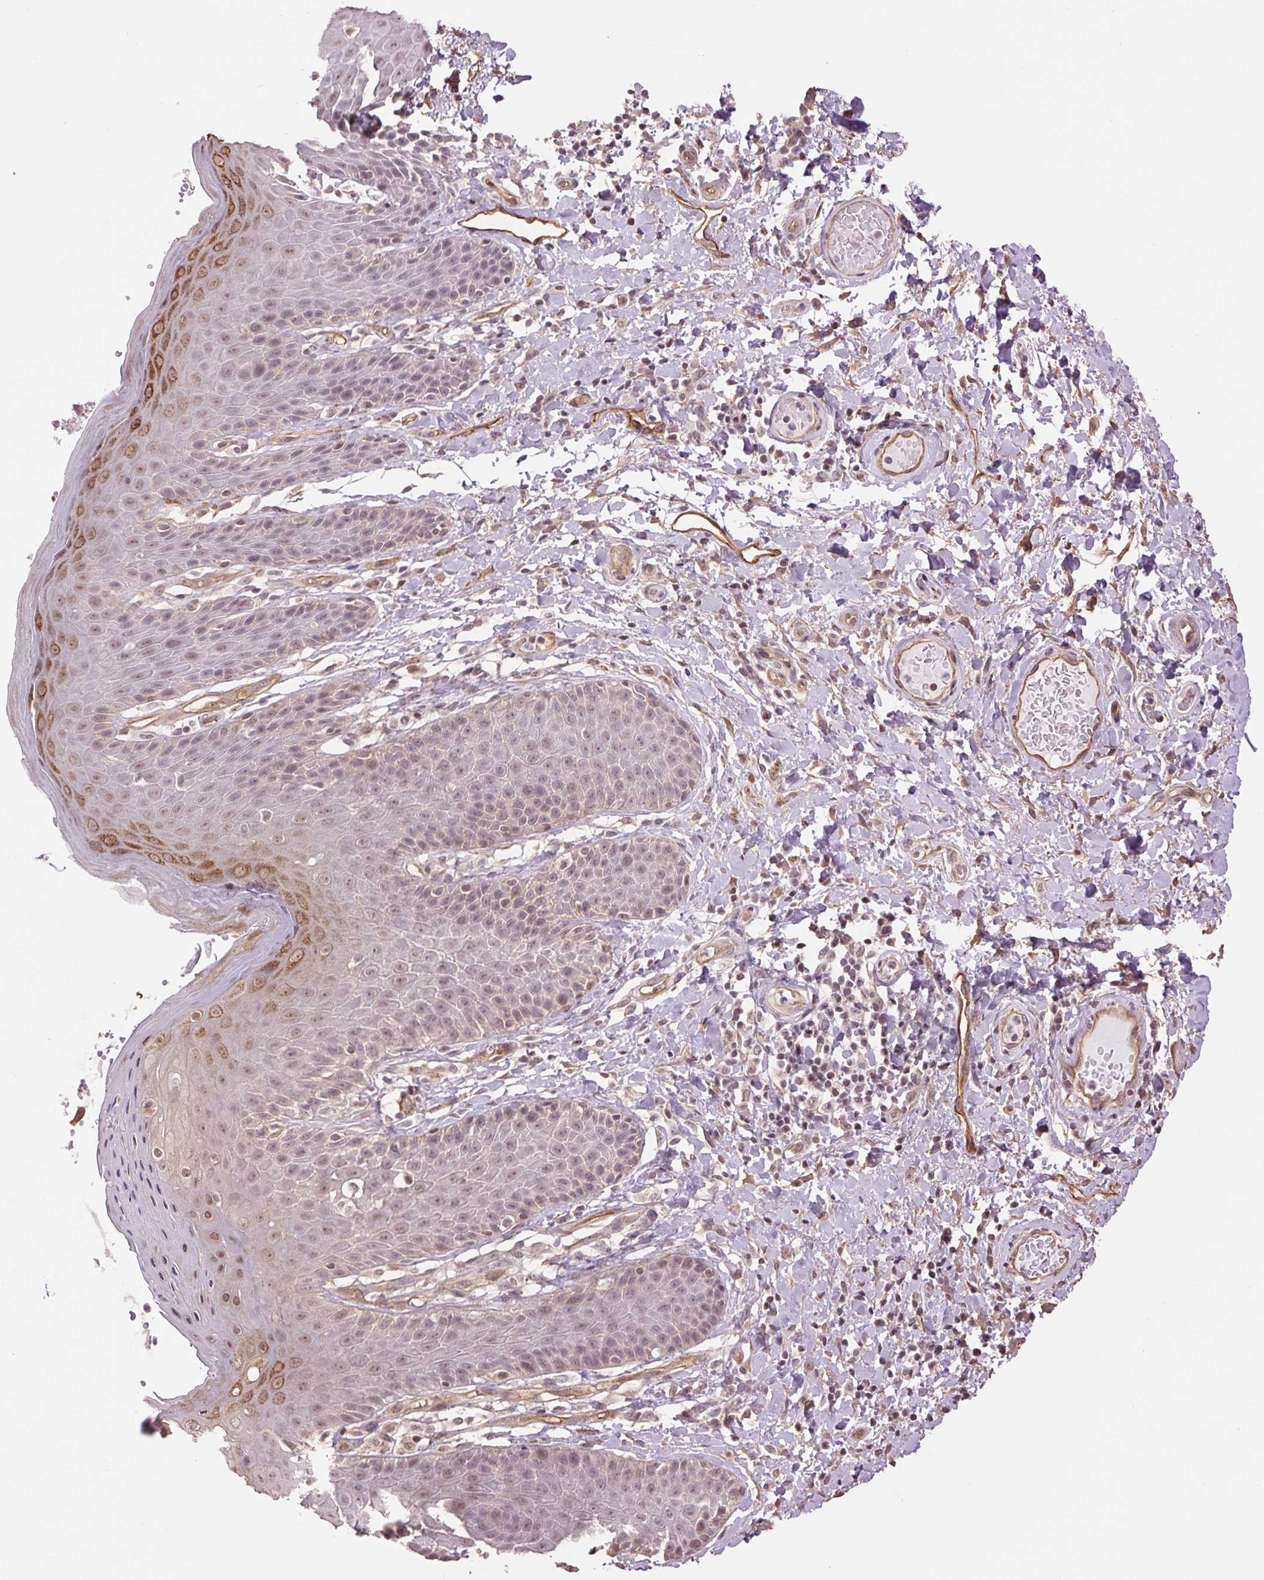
{"staining": {"intensity": "moderate", "quantity": "<25%", "location": "cytoplasmic/membranous"}, "tissue": "skin", "cell_type": "Epidermal cells", "image_type": "normal", "snomed": [{"axis": "morphology", "description": "Normal tissue, NOS"}, {"axis": "topography", "description": "Anal"}, {"axis": "topography", "description": "Peripheral nerve tissue"}], "caption": "A brown stain highlights moderate cytoplasmic/membranous staining of a protein in epidermal cells of benign skin. The protein is shown in brown color, while the nuclei are stained blue.", "gene": "PALM", "patient": {"sex": "male", "age": 51}}